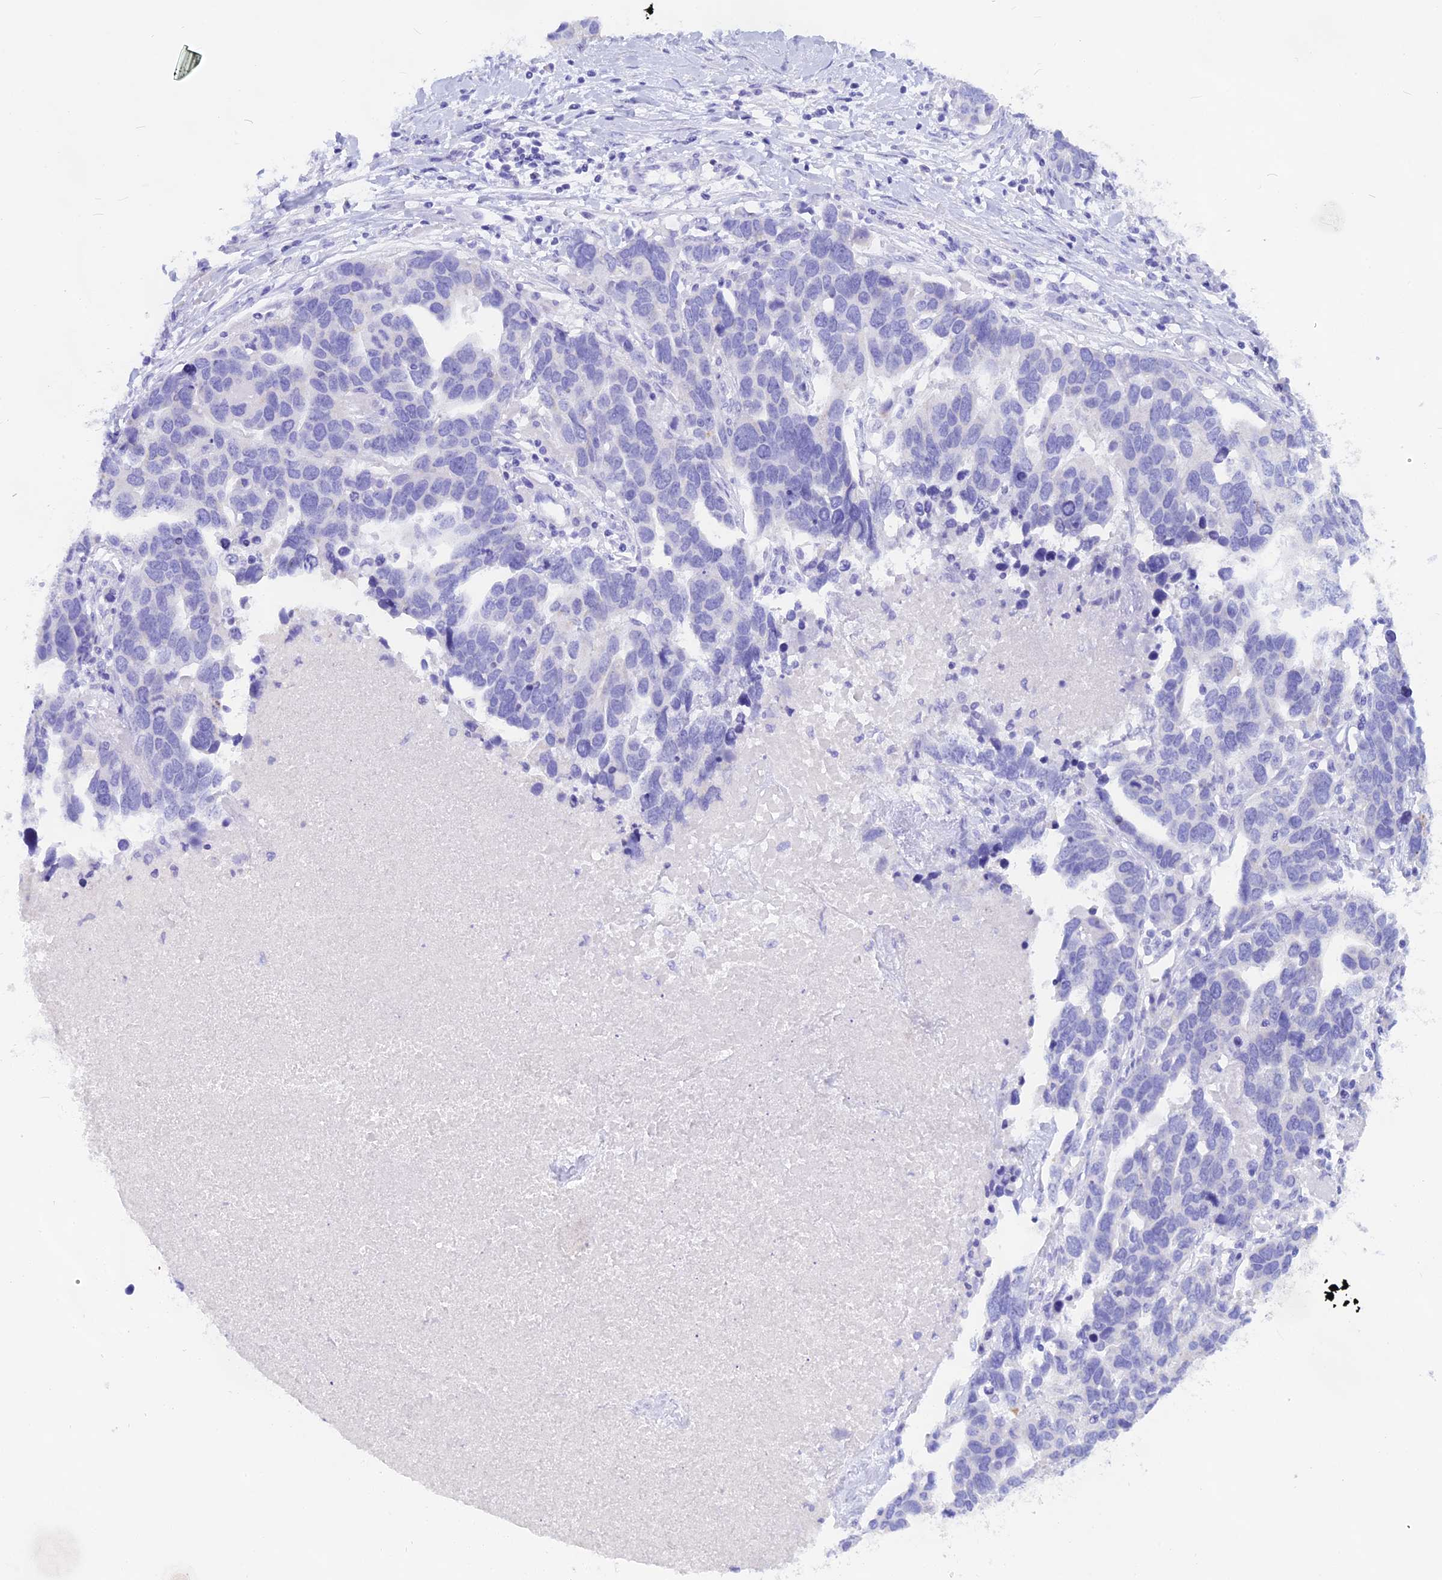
{"staining": {"intensity": "negative", "quantity": "none", "location": "none"}, "tissue": "ovarian cancer", "cell_type": "Tumor cells", "image_type": "cancer", "snomed": [{"axis": "morphology", "description": "Cystadenocarcinoma, serous, NOS"}, {"axis": "topography", "description": "Ovary"}], "caption": "Serous cystadenocarcinoma (ovarian) stained for a protein using immunohistochemistry (IHC) demonstrates no positivity tumor cells.", "gene": "ISCA1", "patient": {"sex": "female", "age": 54}}